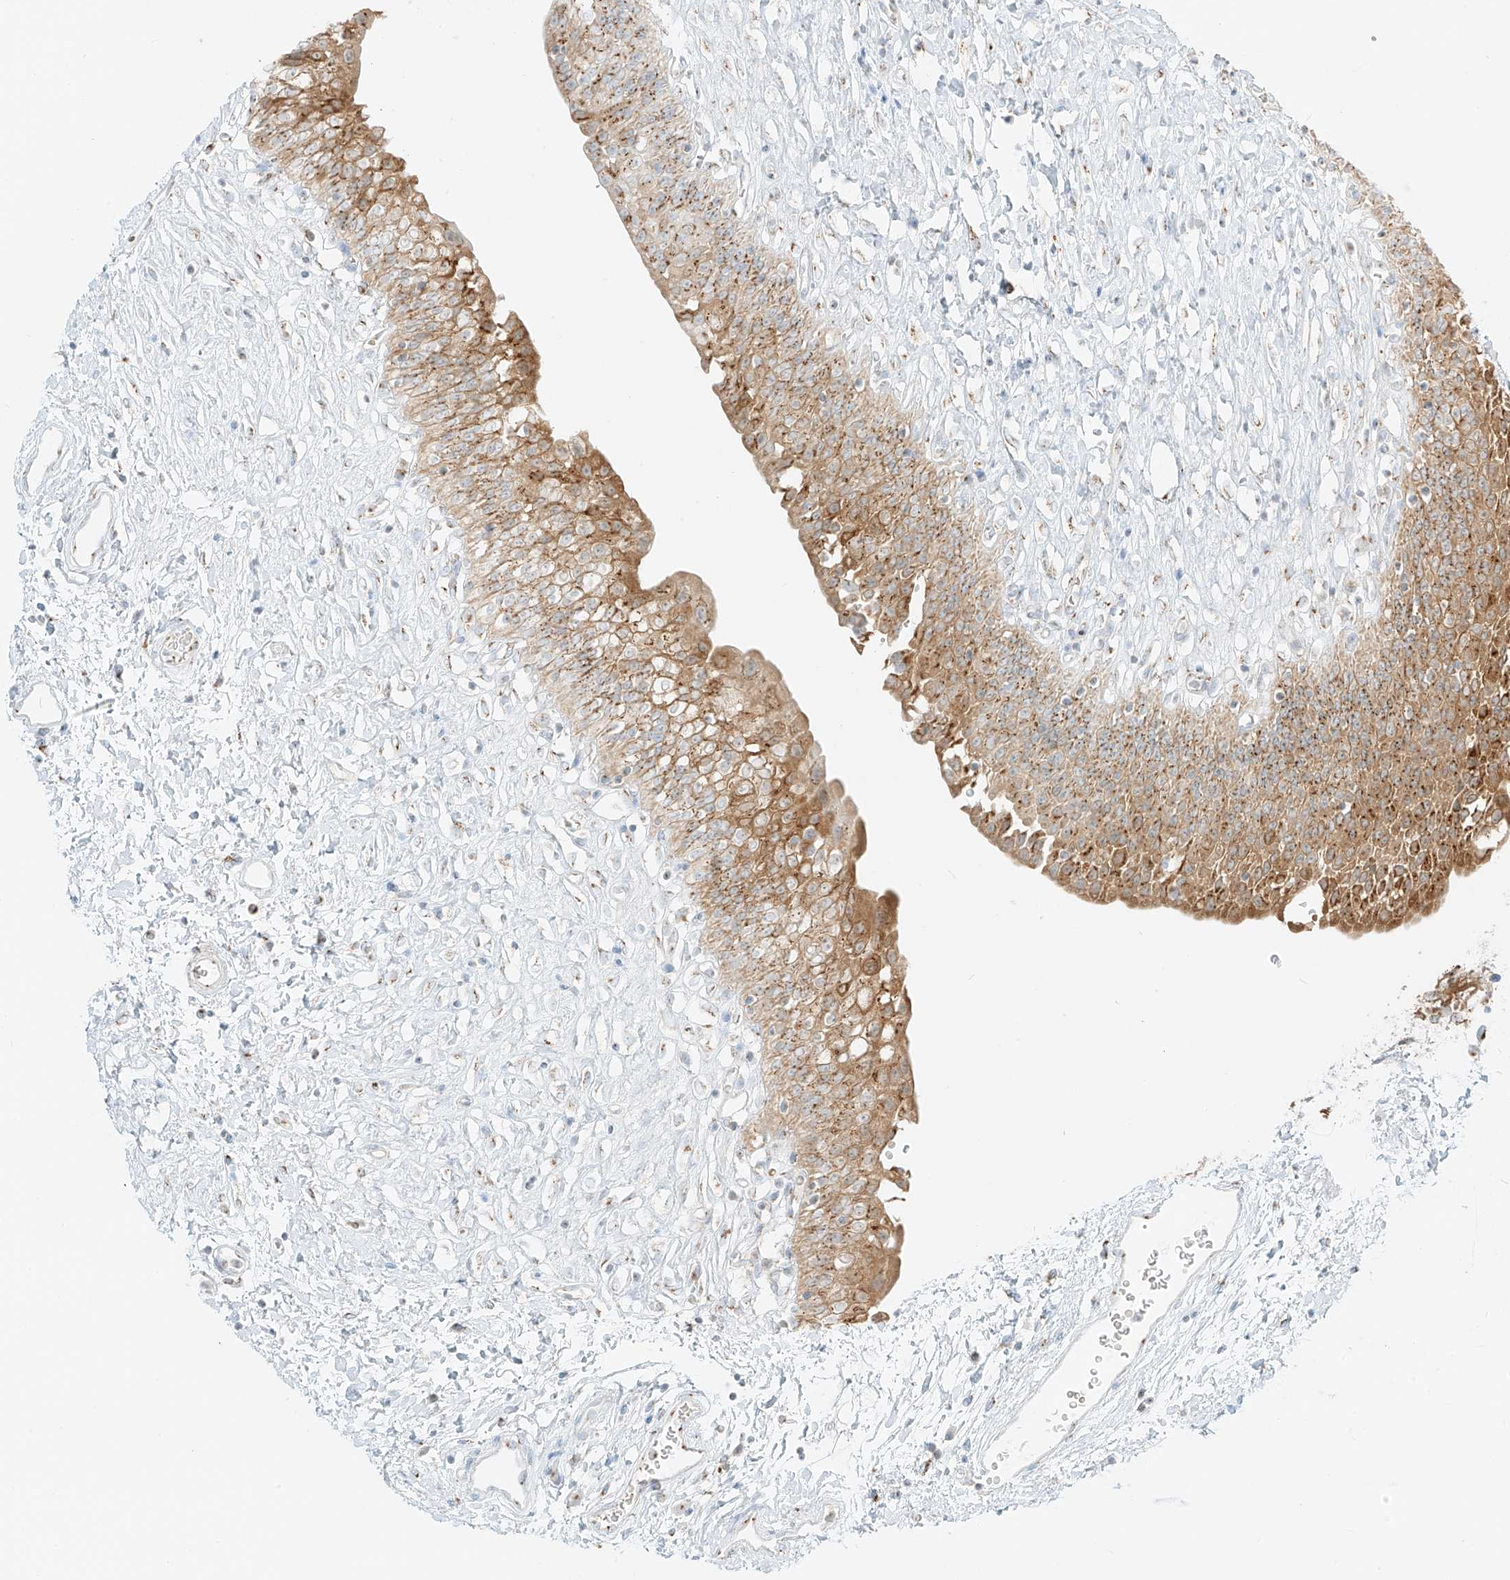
{"staining": {"intensity": "moderate", "quantity": ">75%", "location": "cytoplasmic/membranous"}, "tissue": "urinary bladder", "cell_type": "Urothelial cells", "image_type": "normal", "snomed": [{"axis": "morphology", "description": "Normal tissue, NOS"}, {"axis": "topography", "description": "Urinary bladder"}], "caption": "Brown immunohistochemical staining in normal human urinary bladder exhibits moderate cytoplasmic/membranous positivity in about >75% of urothelial cells.", "gene": "TMEM87B", "patient": {"sex": "male", "age": 51}}